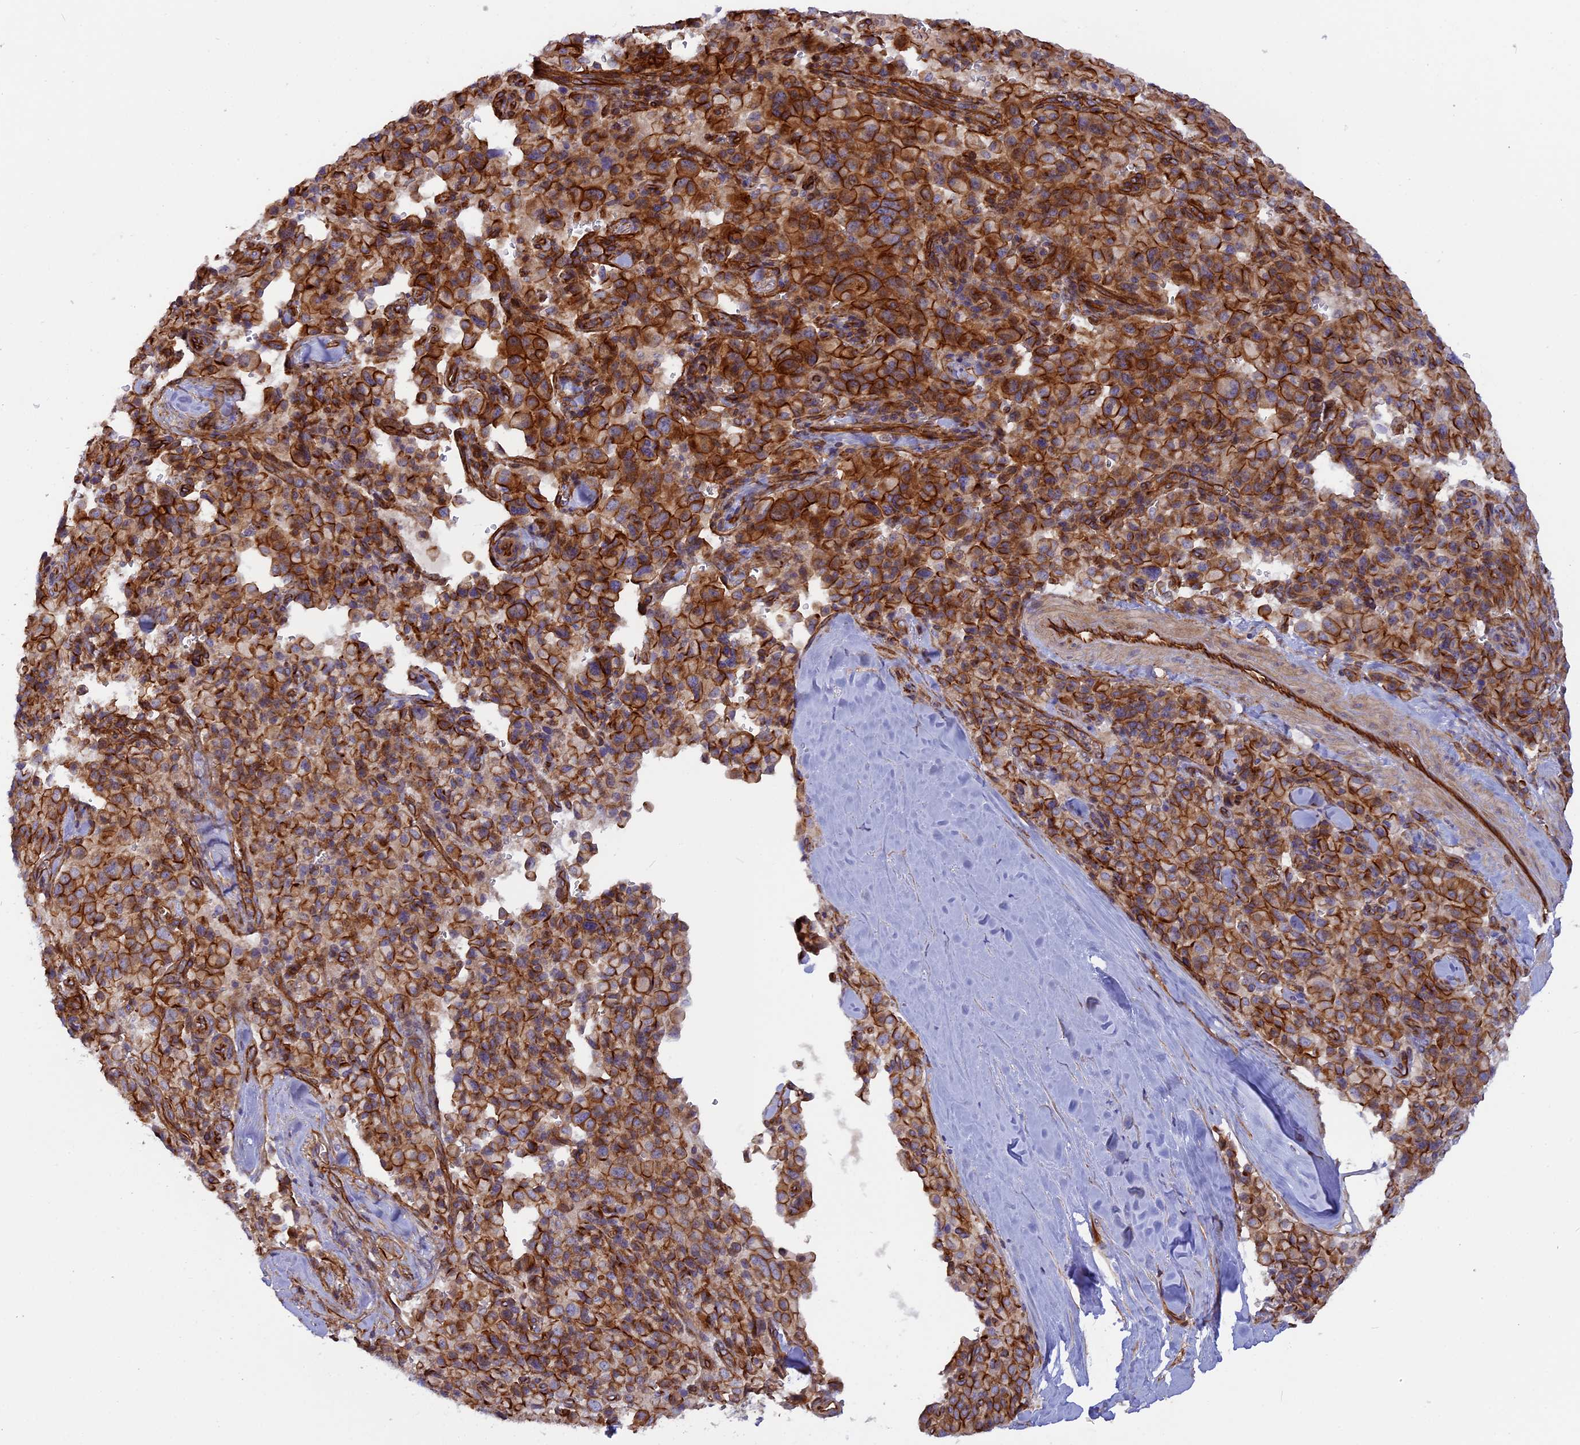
{"staining": {"intensity": "strong", "quantity": ">75%", "location": "cytoplasmic/membranous"}, "tissue": "pancreatic cancer", "cell_type": "Tumor cells", "image_type": "cancer", "snomed": [{"axis": "morphology", "description": "Adenocarcinoma, NOS"}, {"axis": "topography", "description": "Pancreas"}], "caption": "IHC of pancreatic cancer (adenocarcinoma) displays high levels of strong cytoplasmic/membranous expression in about >75% of tumor cells.", "gene": "CNBD2", "patient": {"sex": "male", "age": 65}}